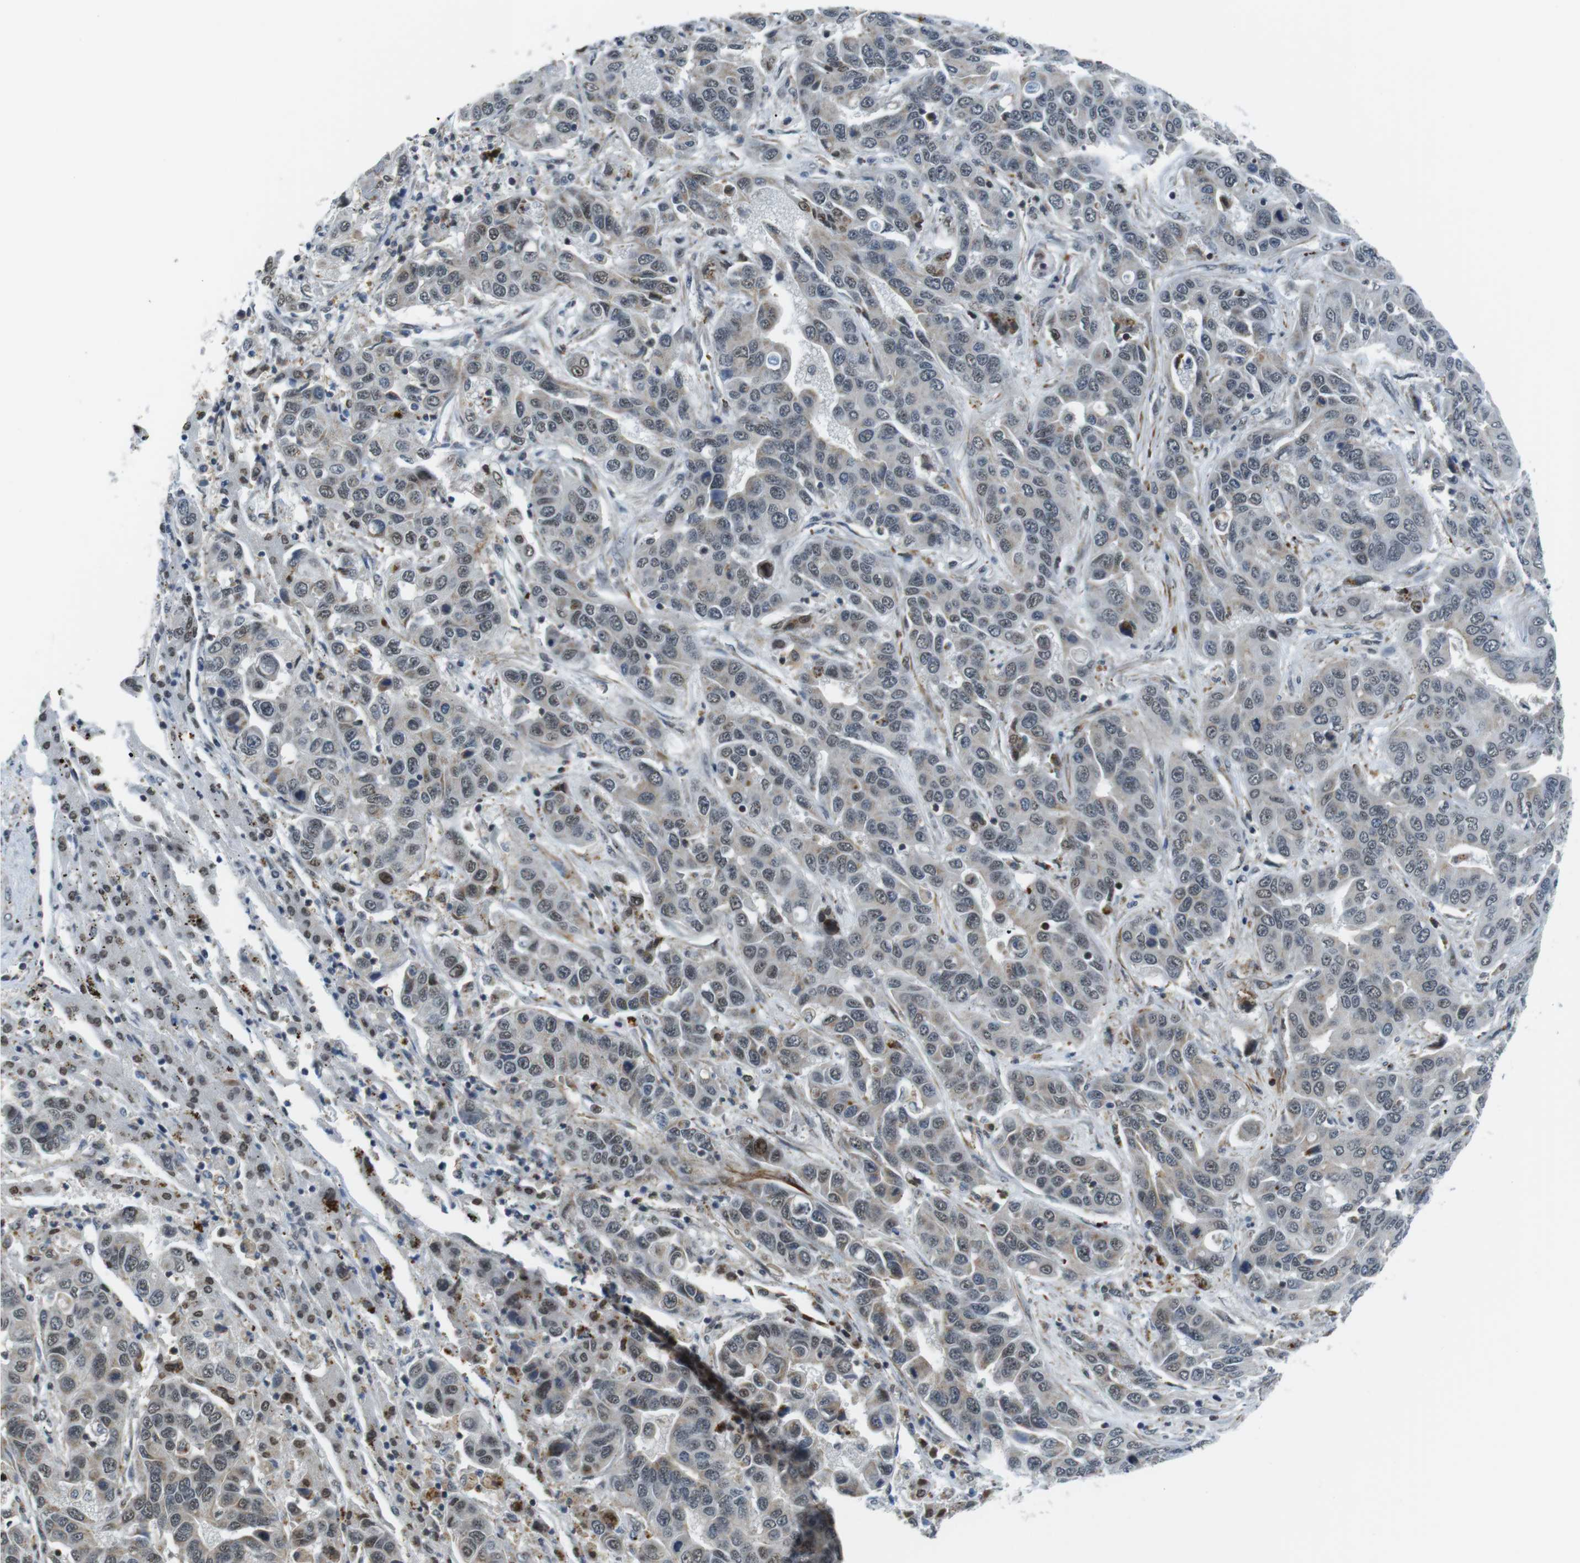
{"staining": {"intensity": "weak", "quantity": "25%-75%", "location": "nuclear"}, "tissue": "liver cancer", "cell_type": "Tumor cells", "image_type": "cancer", "snomed": [{"axis": "morphology", "description": "Cholangiocarcinoma"}, {"axis": "topography", "description": "Liver"}], "caption": "Immunohistochemistry histopathology image of liver cancer stained for a protein (brown), which shows low levels of weak nuclear positivity in approximately 25%-75% of tumor cells.", "gene": "USP7", "patient": {"sex": "female", "age": 52}}